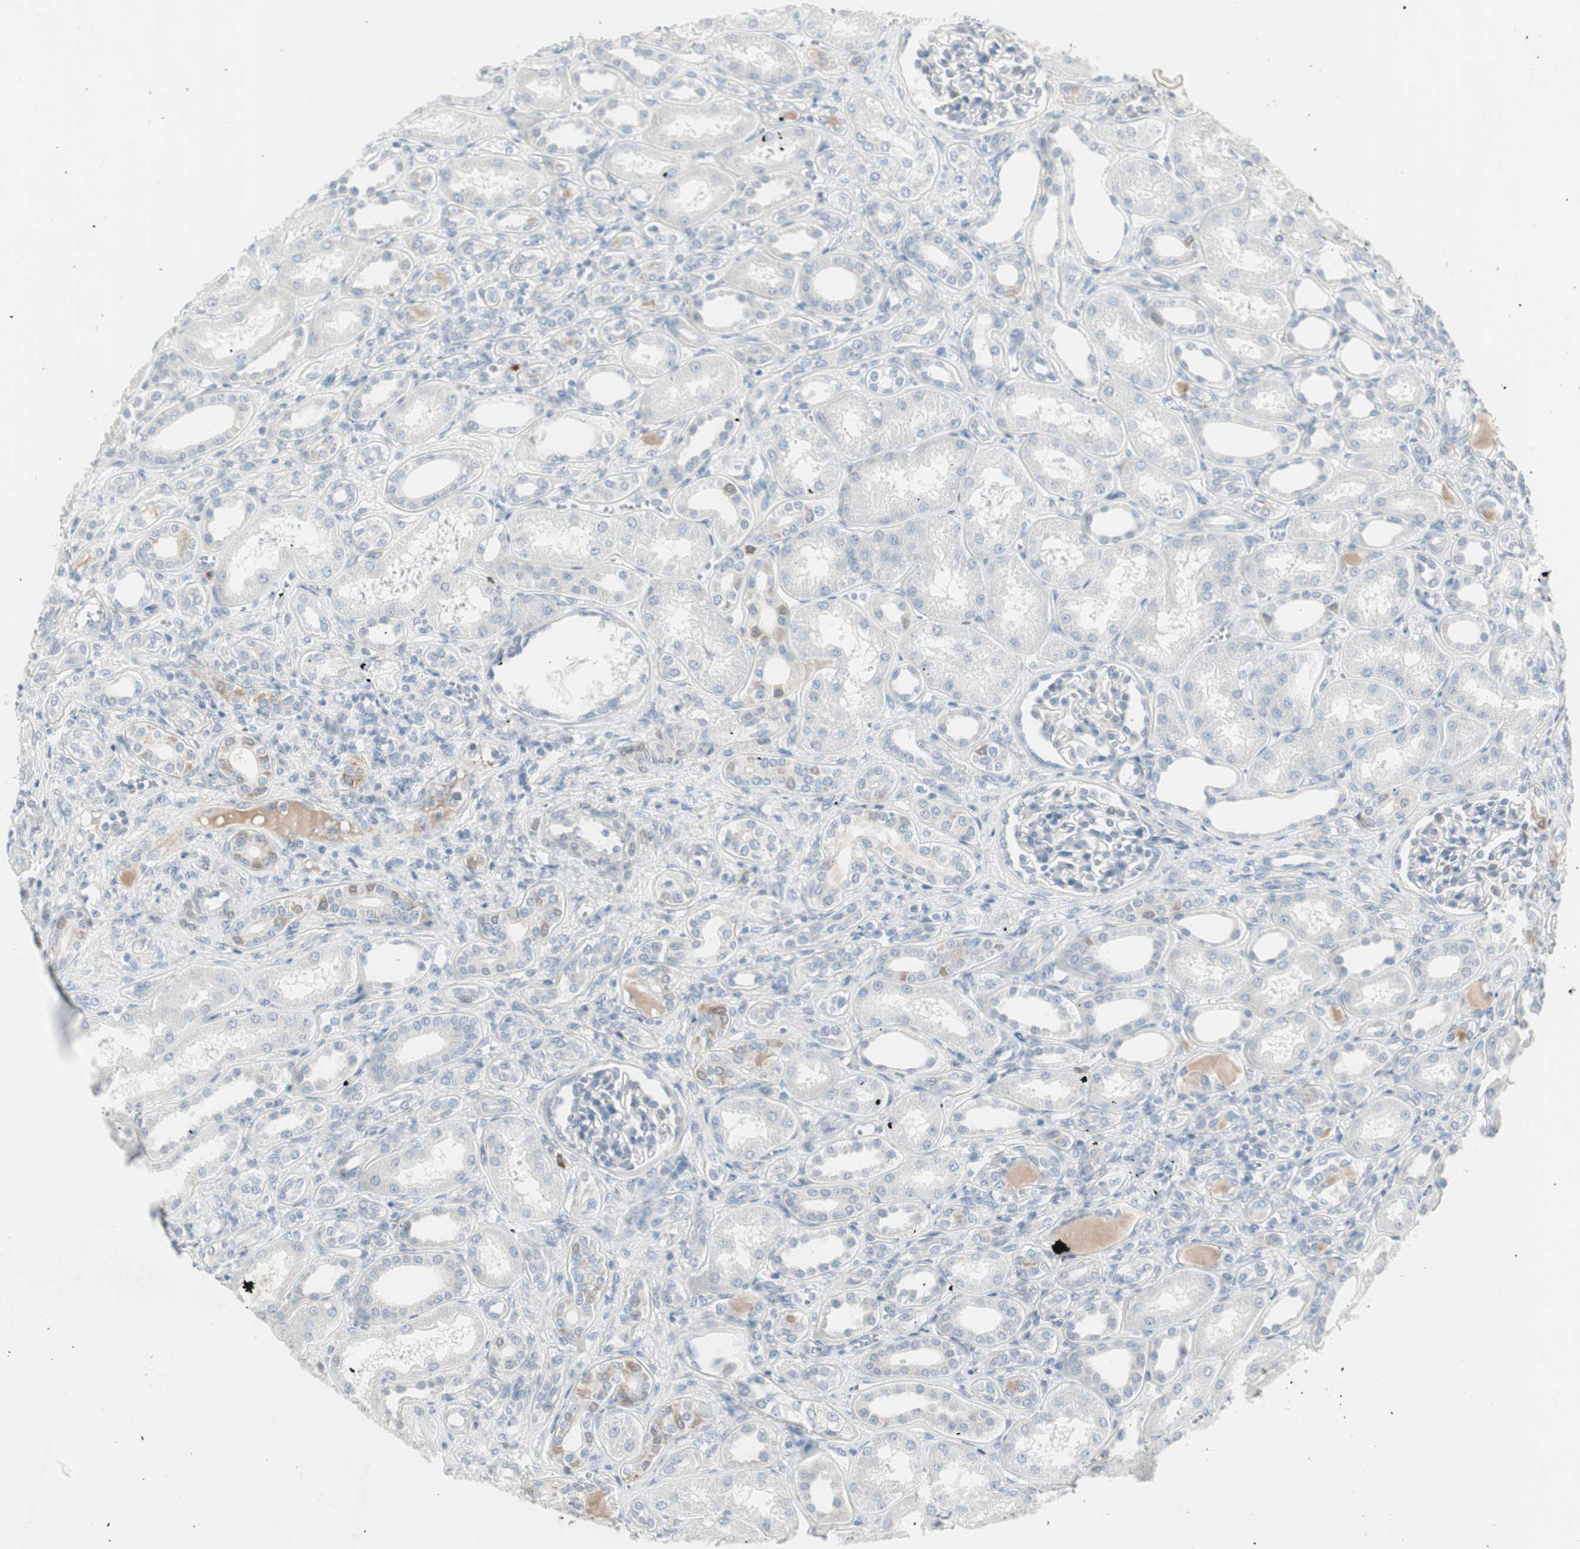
{"staining": {"intensity": "weak", "quantity": "<25%", "location": "cytoplasmic/membranous"}, "tissue": "kidney", "cell_type": "Cells in glomeruli", "image_type": "normal", "snomed": [{"axis": "morphology", "description": "Normal tissue, NOS"}, {"axis": "topography", "description": "Kidney"}], "caption": "A micrograph of human kidney is negative for staining in cells in glomeruli. The staining is performed using DAB brown chromogen with nuclei counter-stained in using hematoxylin.", "gene": "MAPRE3", "patient": {"sex": "male", "age": 7}}